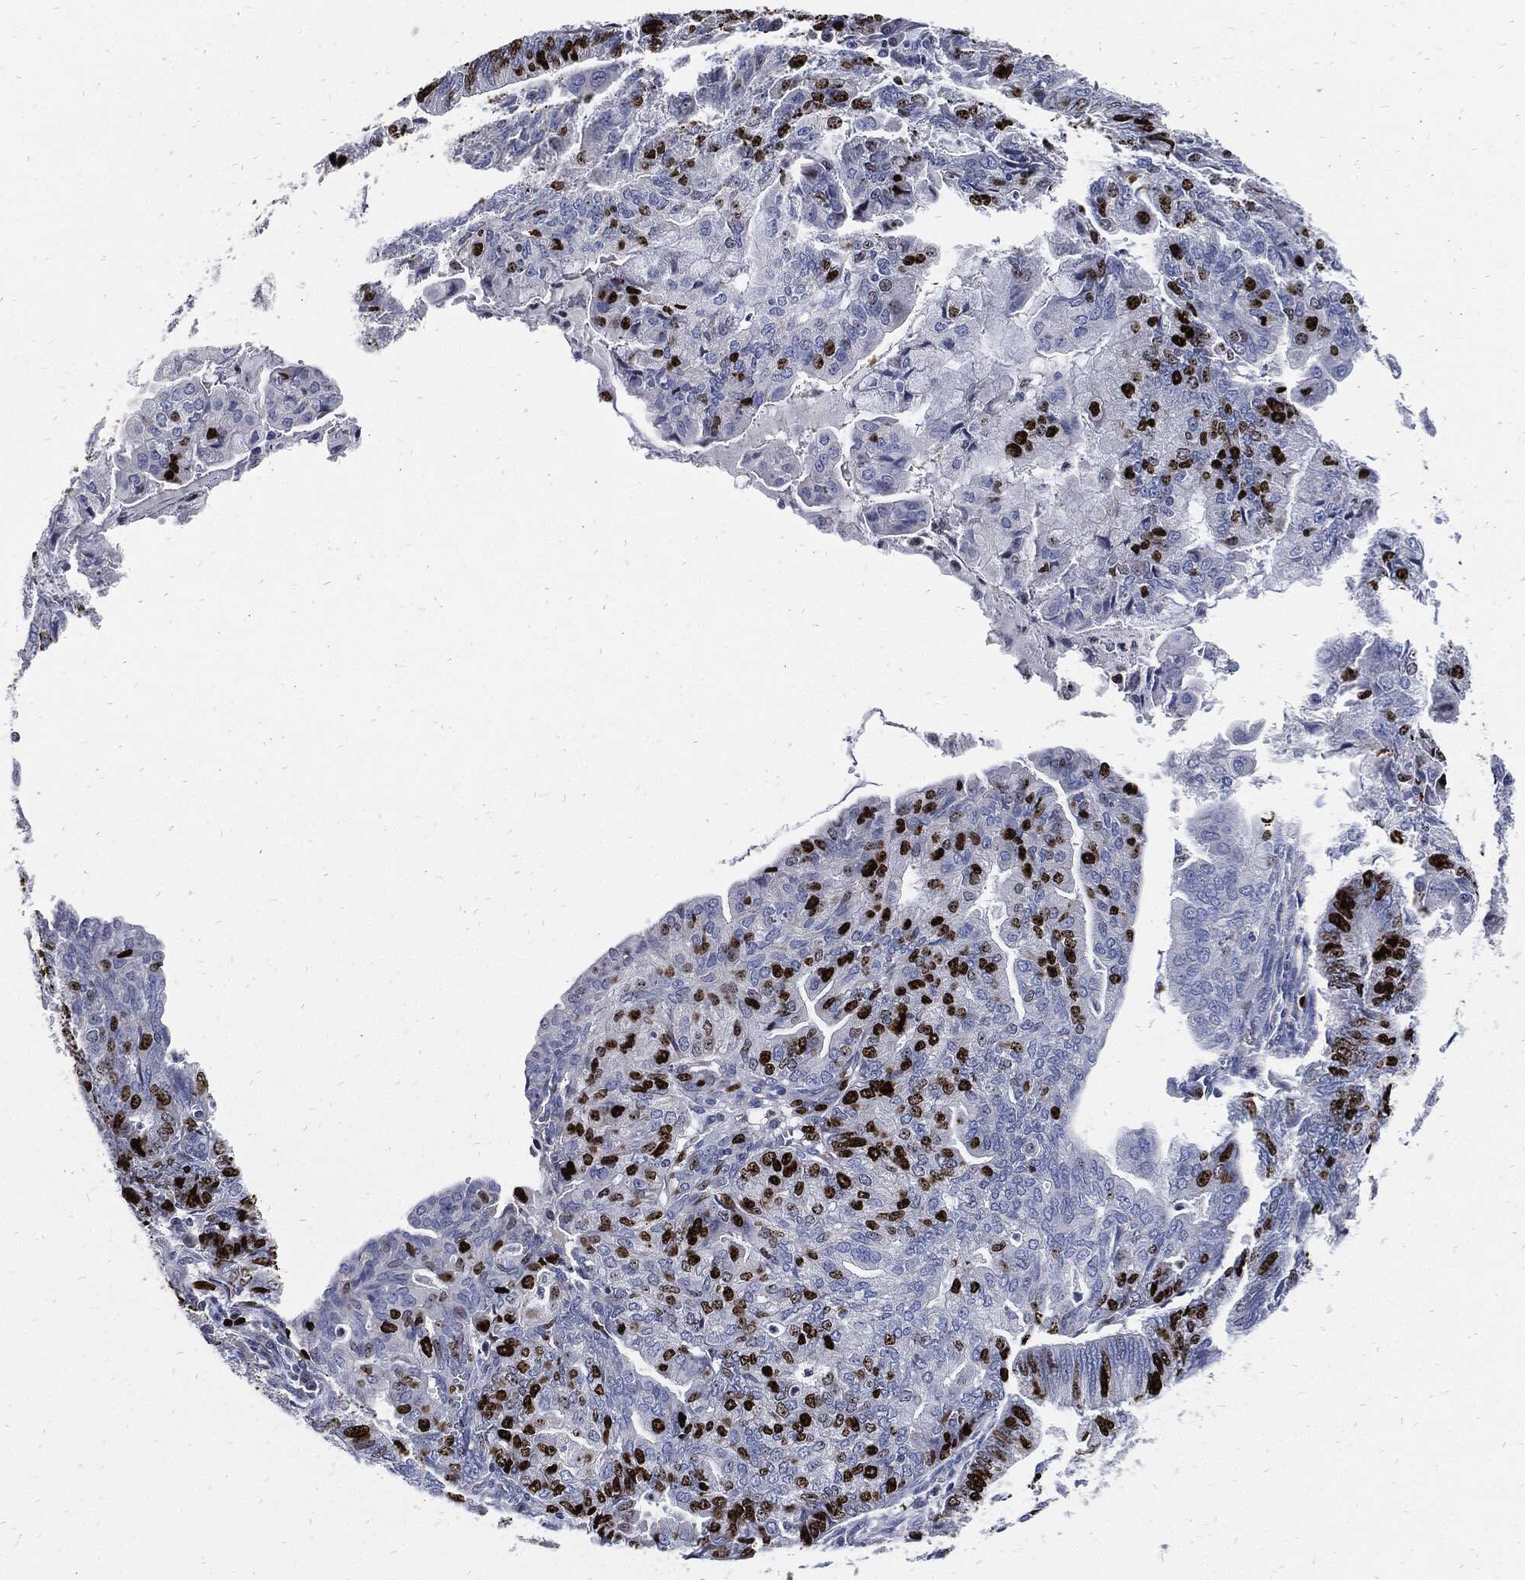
{"staining": {"intensity": "strong", "quantity": "25%-75%", "location": "nuclear"}, "tissue": "endometrial cancer", "cell_type": "Tumor cells", "image_type": "cancer", "snomed": [{"axis": "morphology", "description": "Adenocarcinoma, NOS"}, {"axis": "topography", "description": "Endometrium"}], "caption": "Immunohistochemistry staining of endometrial adenocarcinoma, which demonstrates high levels of strong nuclear positivity in approximately 25%-75% of tumor cells indicating strong nuclear protein positivity. The staining was performed using DAB (3,3'-diaminobenzidine) (brown) for protein detection and nuclei were counterstained in hematoxylin (blue).", "gene": "MKI67", "patient": {"sex": "female", "age": 82}}